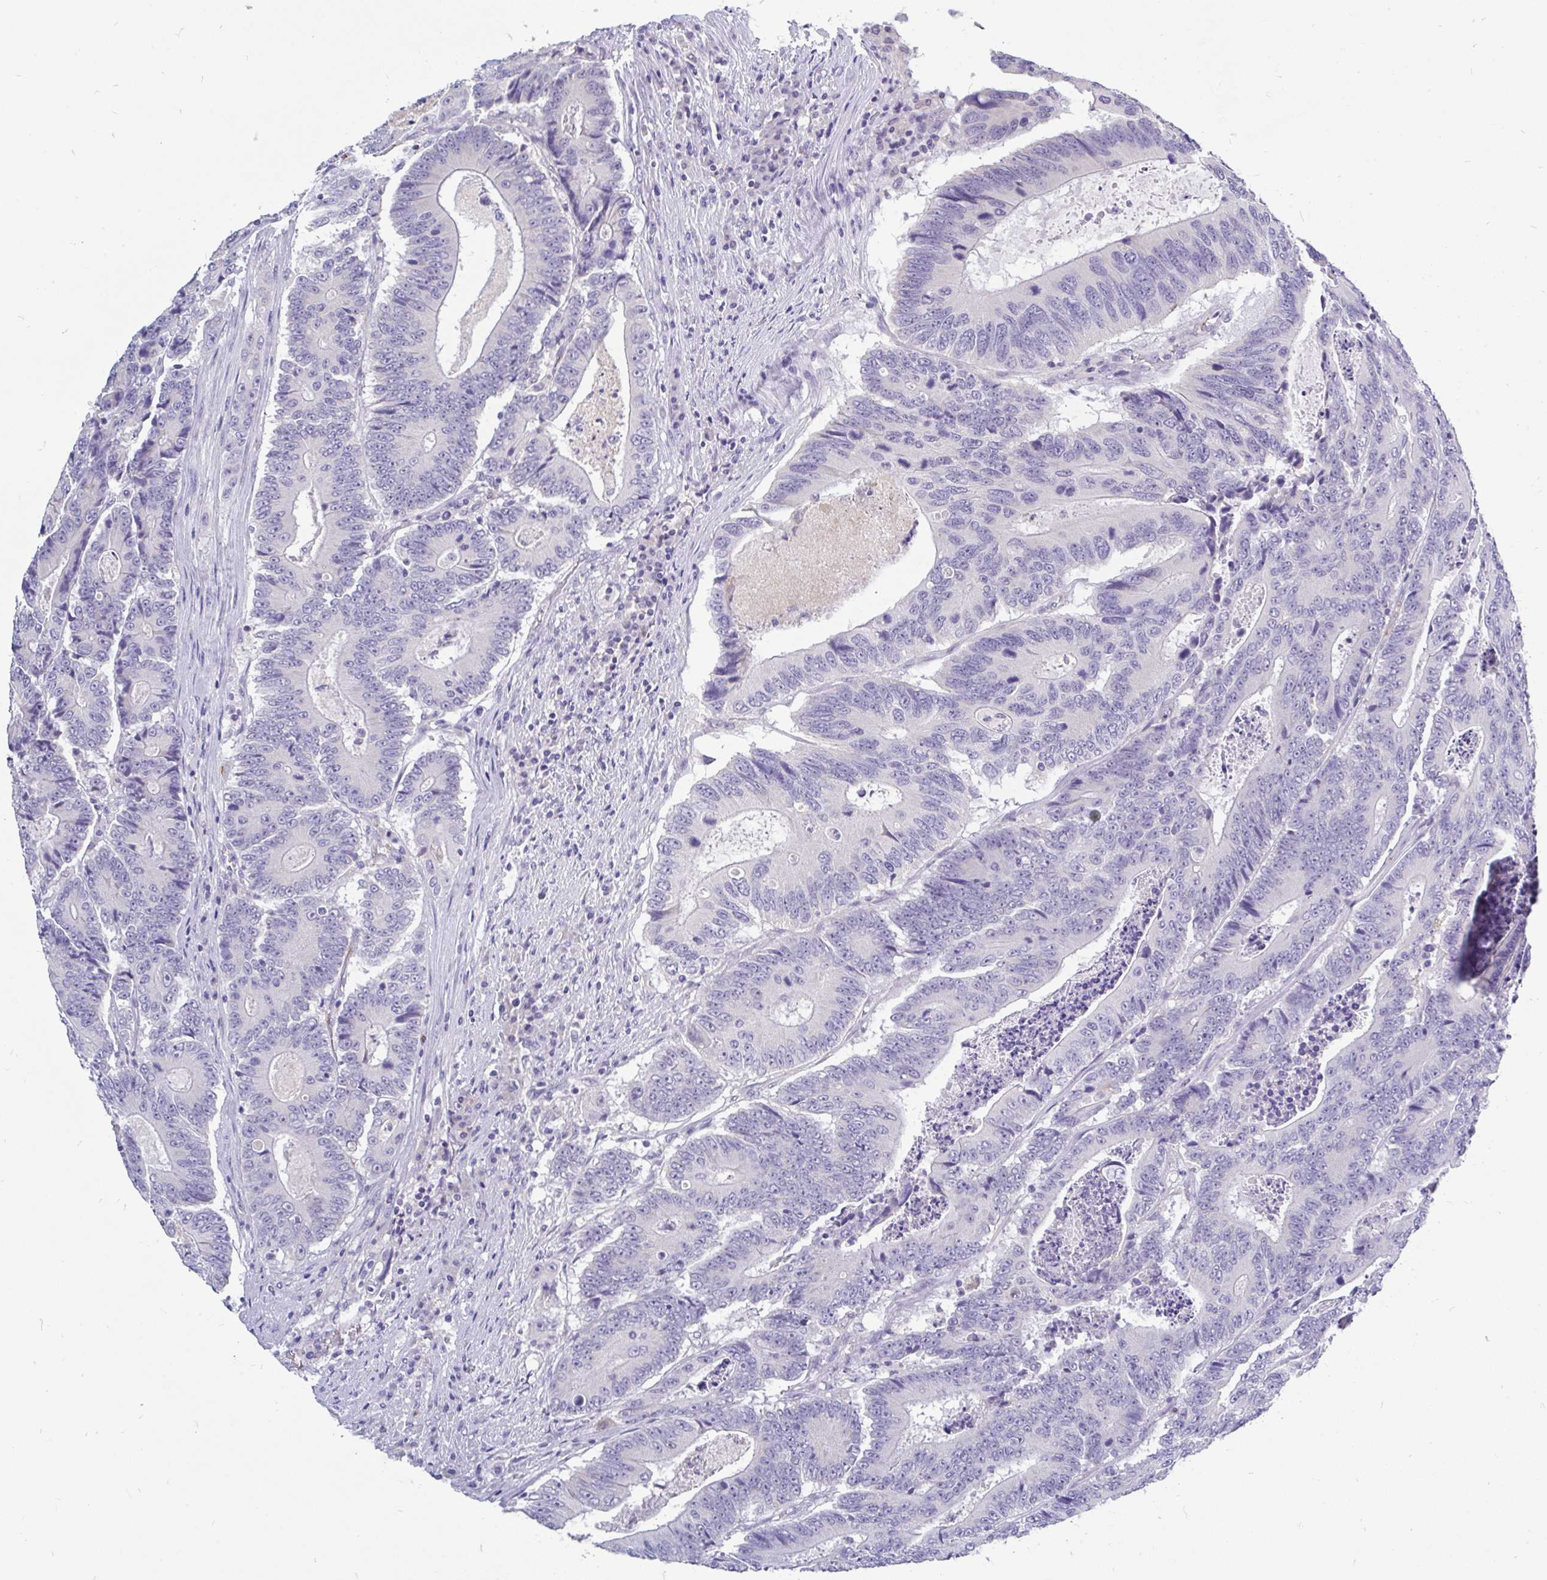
{"staining": {"intensity": "negative", "quantity": "none", "location": "none"}, "tissue": "colorectal cancer", "cell_type": "Tumor cells", "image_type": "cancer", "snomed": [{"axis": "morphology", "description": "Adenocarcinoma, NOS"}, {"axis": "topography", "description": "Colon"}], "caption": "Immunohistochemistry (IHC) micrograph of neoplastic tissue: human colorectal adenocarcinoma stained with DAB displays no significant protein positivity in tumor cells.", "gene": "INTS5", "patient": {"sex": "male", "age": 83}}